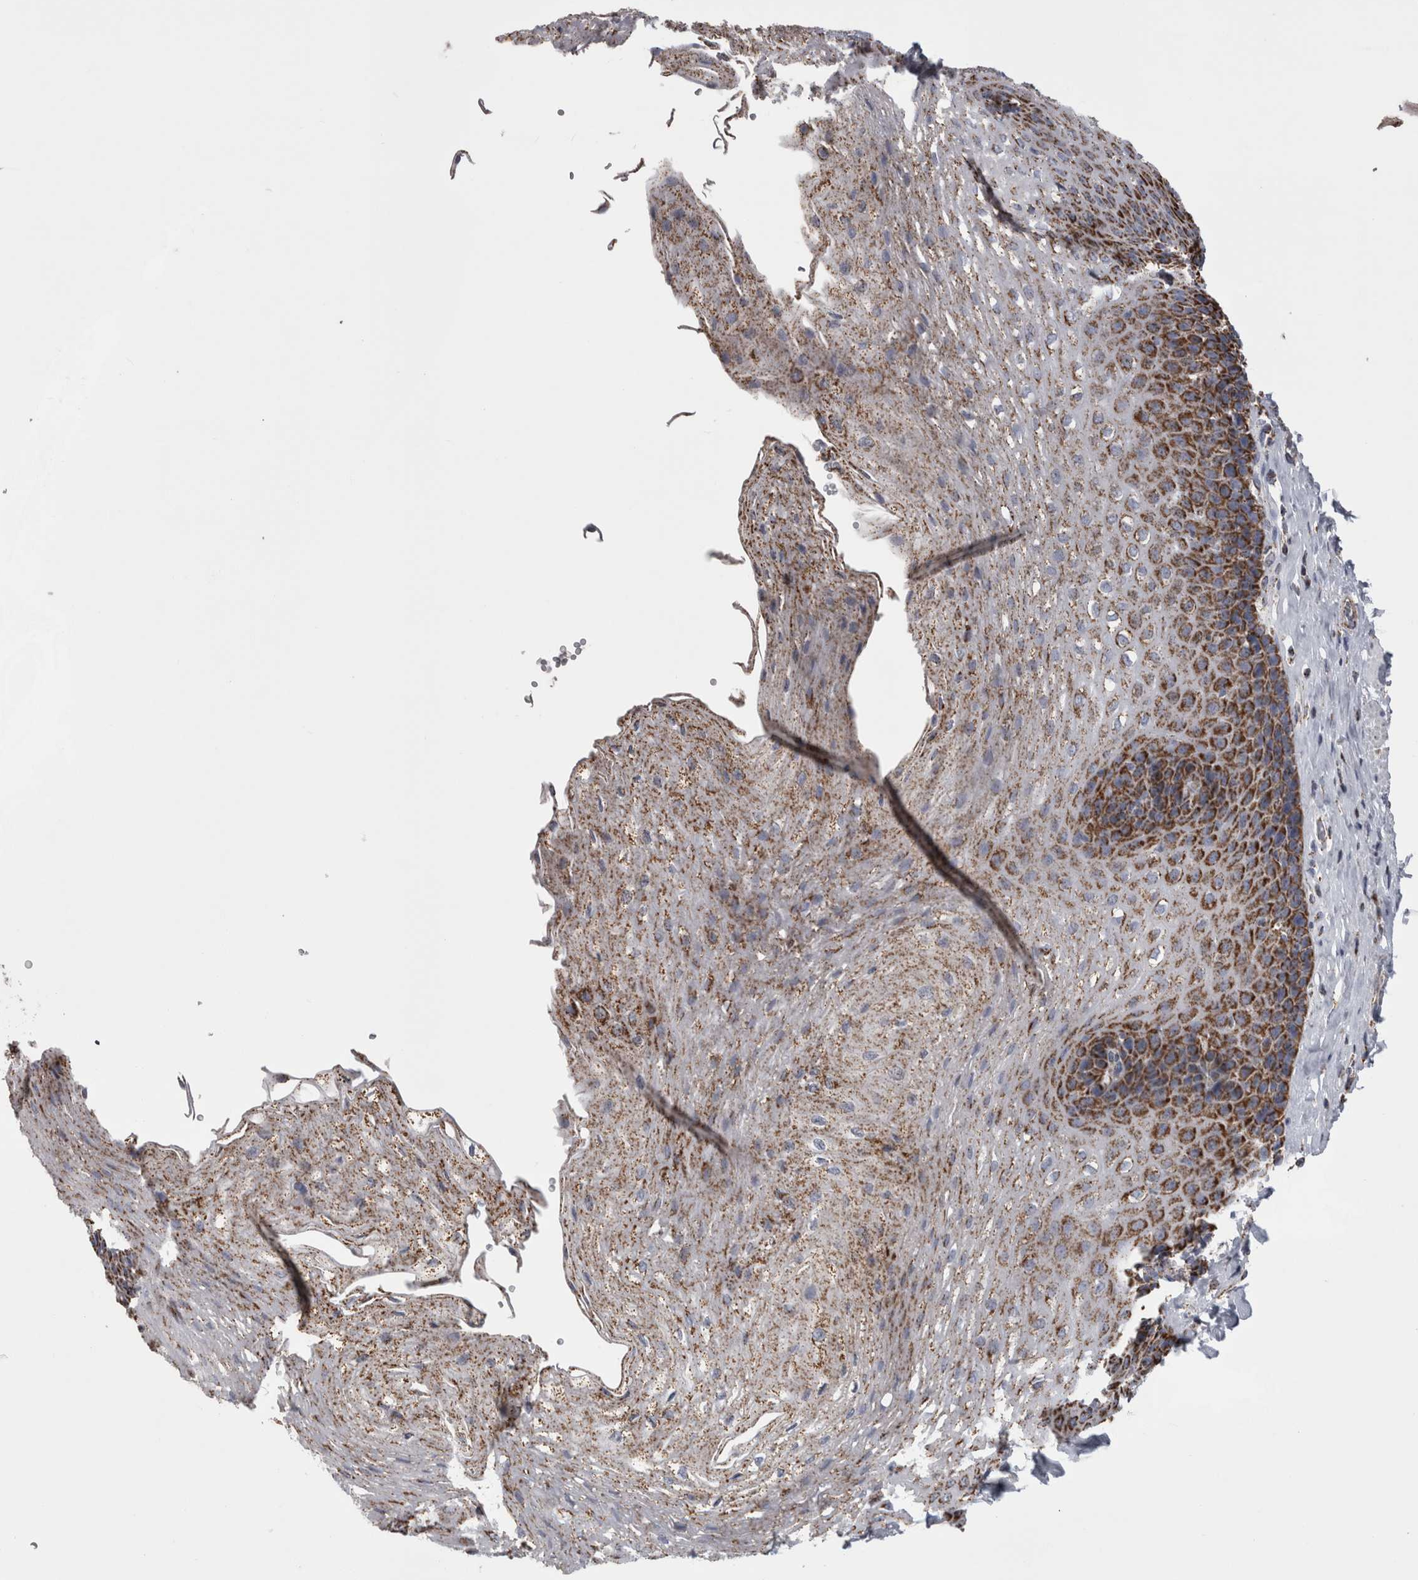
{"staining": {"intensity": "strong", "quantity": ">75%", "location": "cytoplasmic/membranous"}, "tissue": "esophagus", "cell_type": "Squamous epithelial cells", "image_type": "normal", "snomed": [{"axis": "morphology", "description": "Normal tissue, NOS"}, {"axis": "topography", "description": "Esophagus"}], "caption": "Strong cytoplasmic/membranous positivity for a protein is identified in about >75% of squamous epithelial cells of normal esophagus using immunohistochemistry.", "gene": "MDH2", "patient": {"sex": "female", "age": 66}}